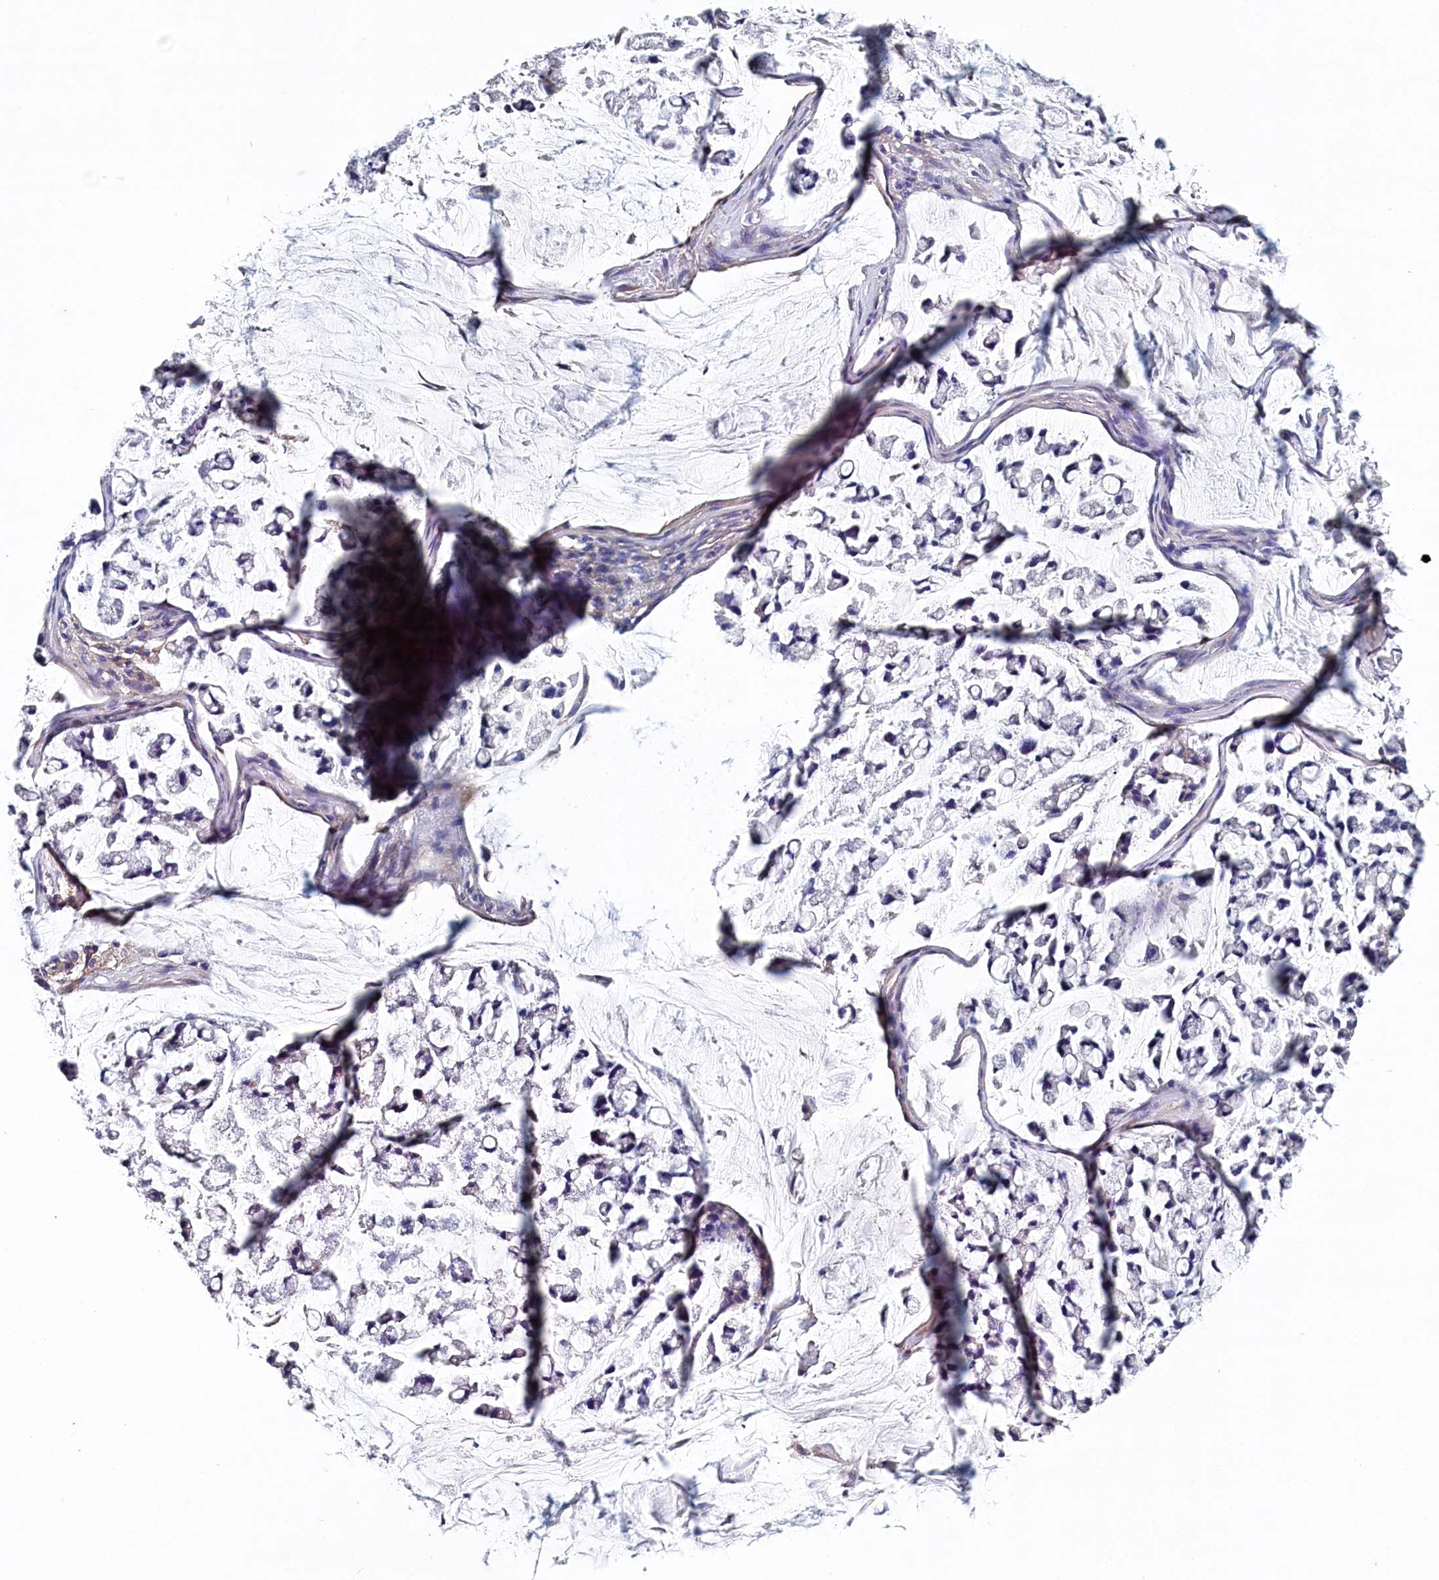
{"staining": {"intensity": "negative", "quantity": "none", "location": "none"}, "tissue": "stomach cancer", "cell_type": "Tumor cells", "image_type": "cancer", "snomed": [{"axis": "morphology", "description": "Adenocarcinoma, NOS"}, {"axis": "topography", "description": "Stomach, lower"}], "caption": "Immunohistochemistry of human stomach cancer (adenocarcinoma) displays no positivity in tumor cells.", "gene": "BHMT", "patient": {"sex": "male", "age": 67}}